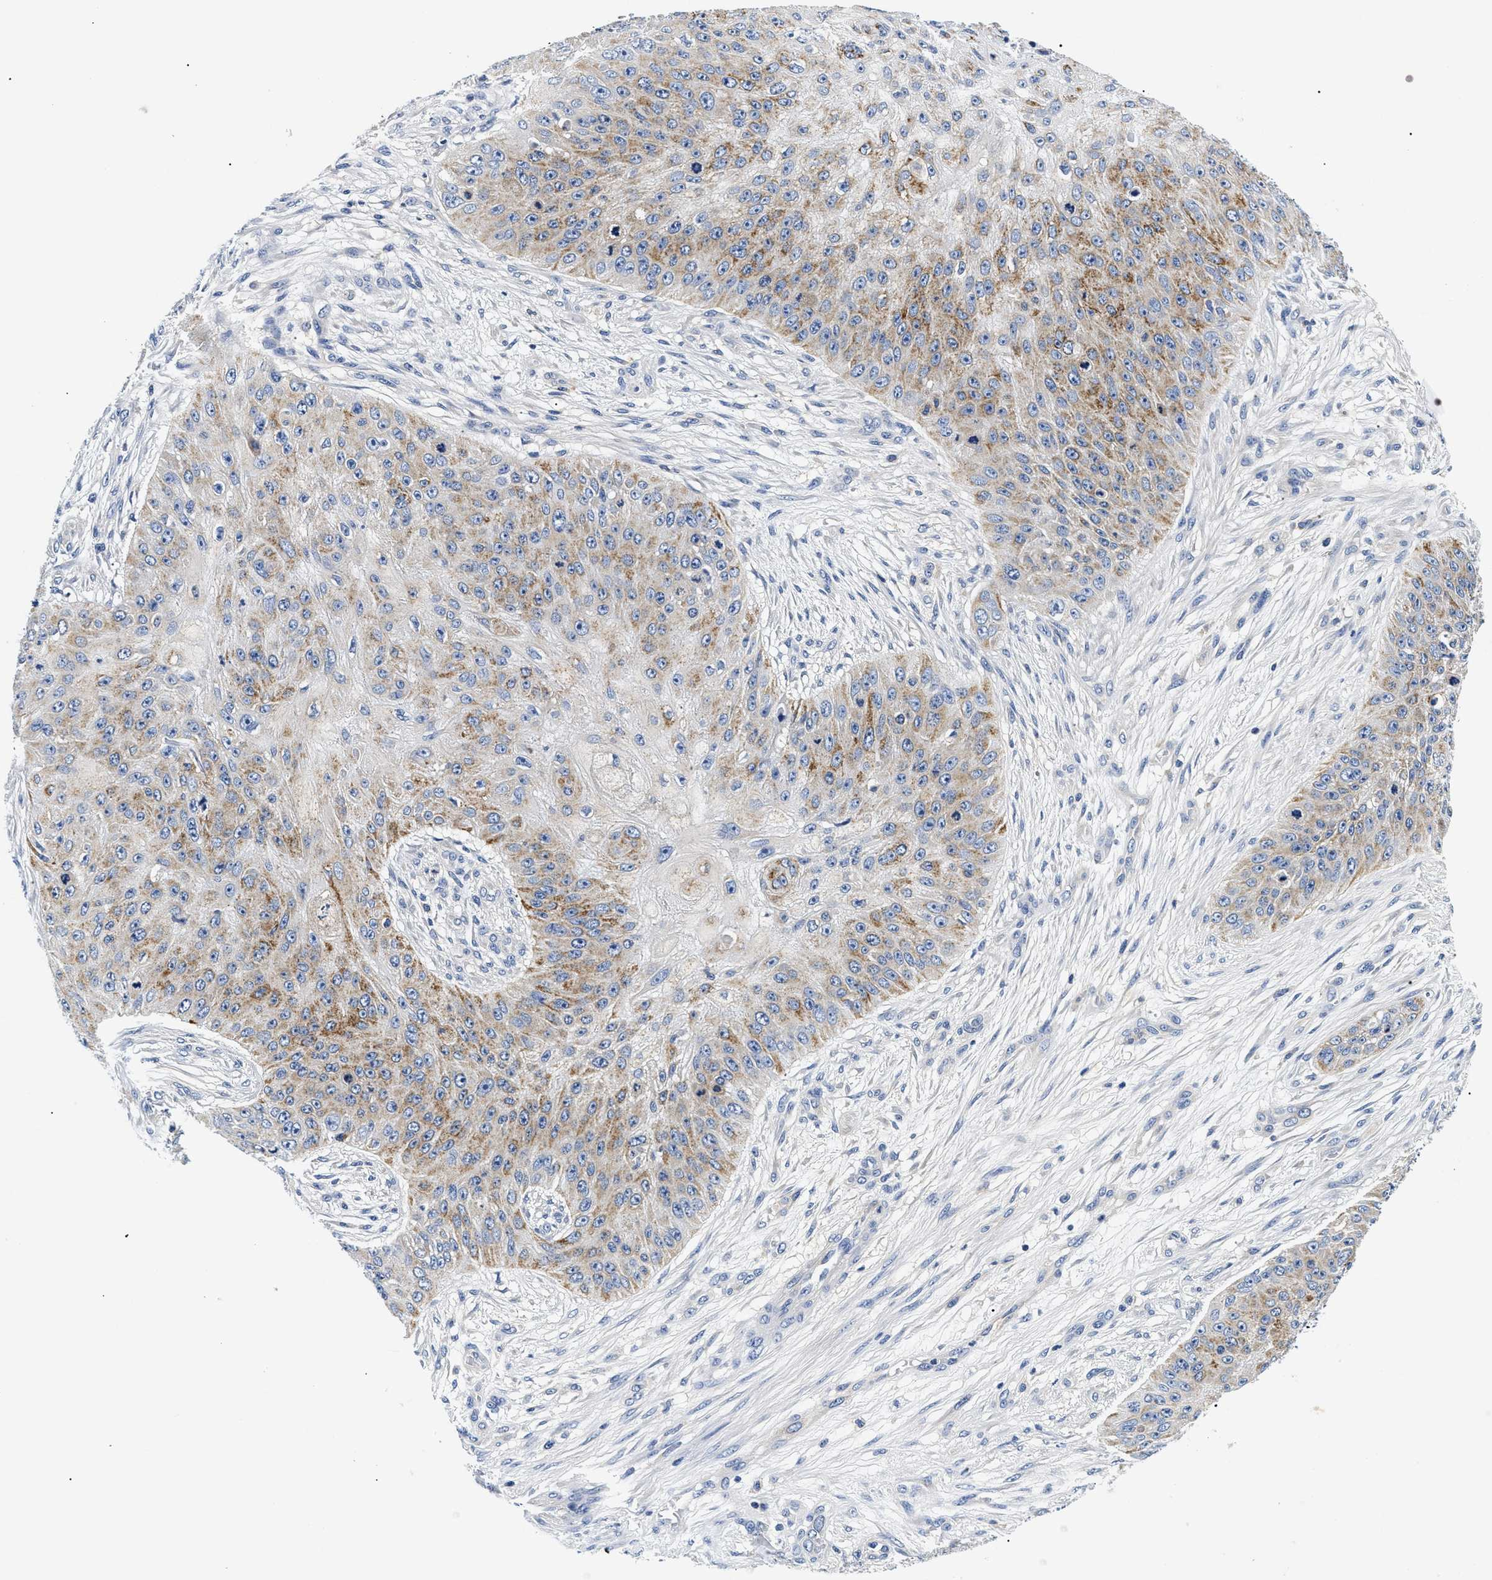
{"staining": {"intensity": "moderate", "quantity": "25%-75%", "location": "cytoplasmic/membranous"}, "tissue": "skin cancer", "cell_type": "Tumor cells", "image_type": "cancer", "snomed": [{"axis": "morphology", "description": "Squamous cell carcinoma, NOS"}, {"axis": "topography", "description": "Skin"}], "caption": "IHC (DAB (3,3'-diaminobenzidine)) staining of skin squamous cell carcinoma displays moderate cytoplasmic/membranous protein positivity in approximately 25%-75% of tumor cells.", "gene": "MEA1", "patient": {"sex": "female", "age": 80}}